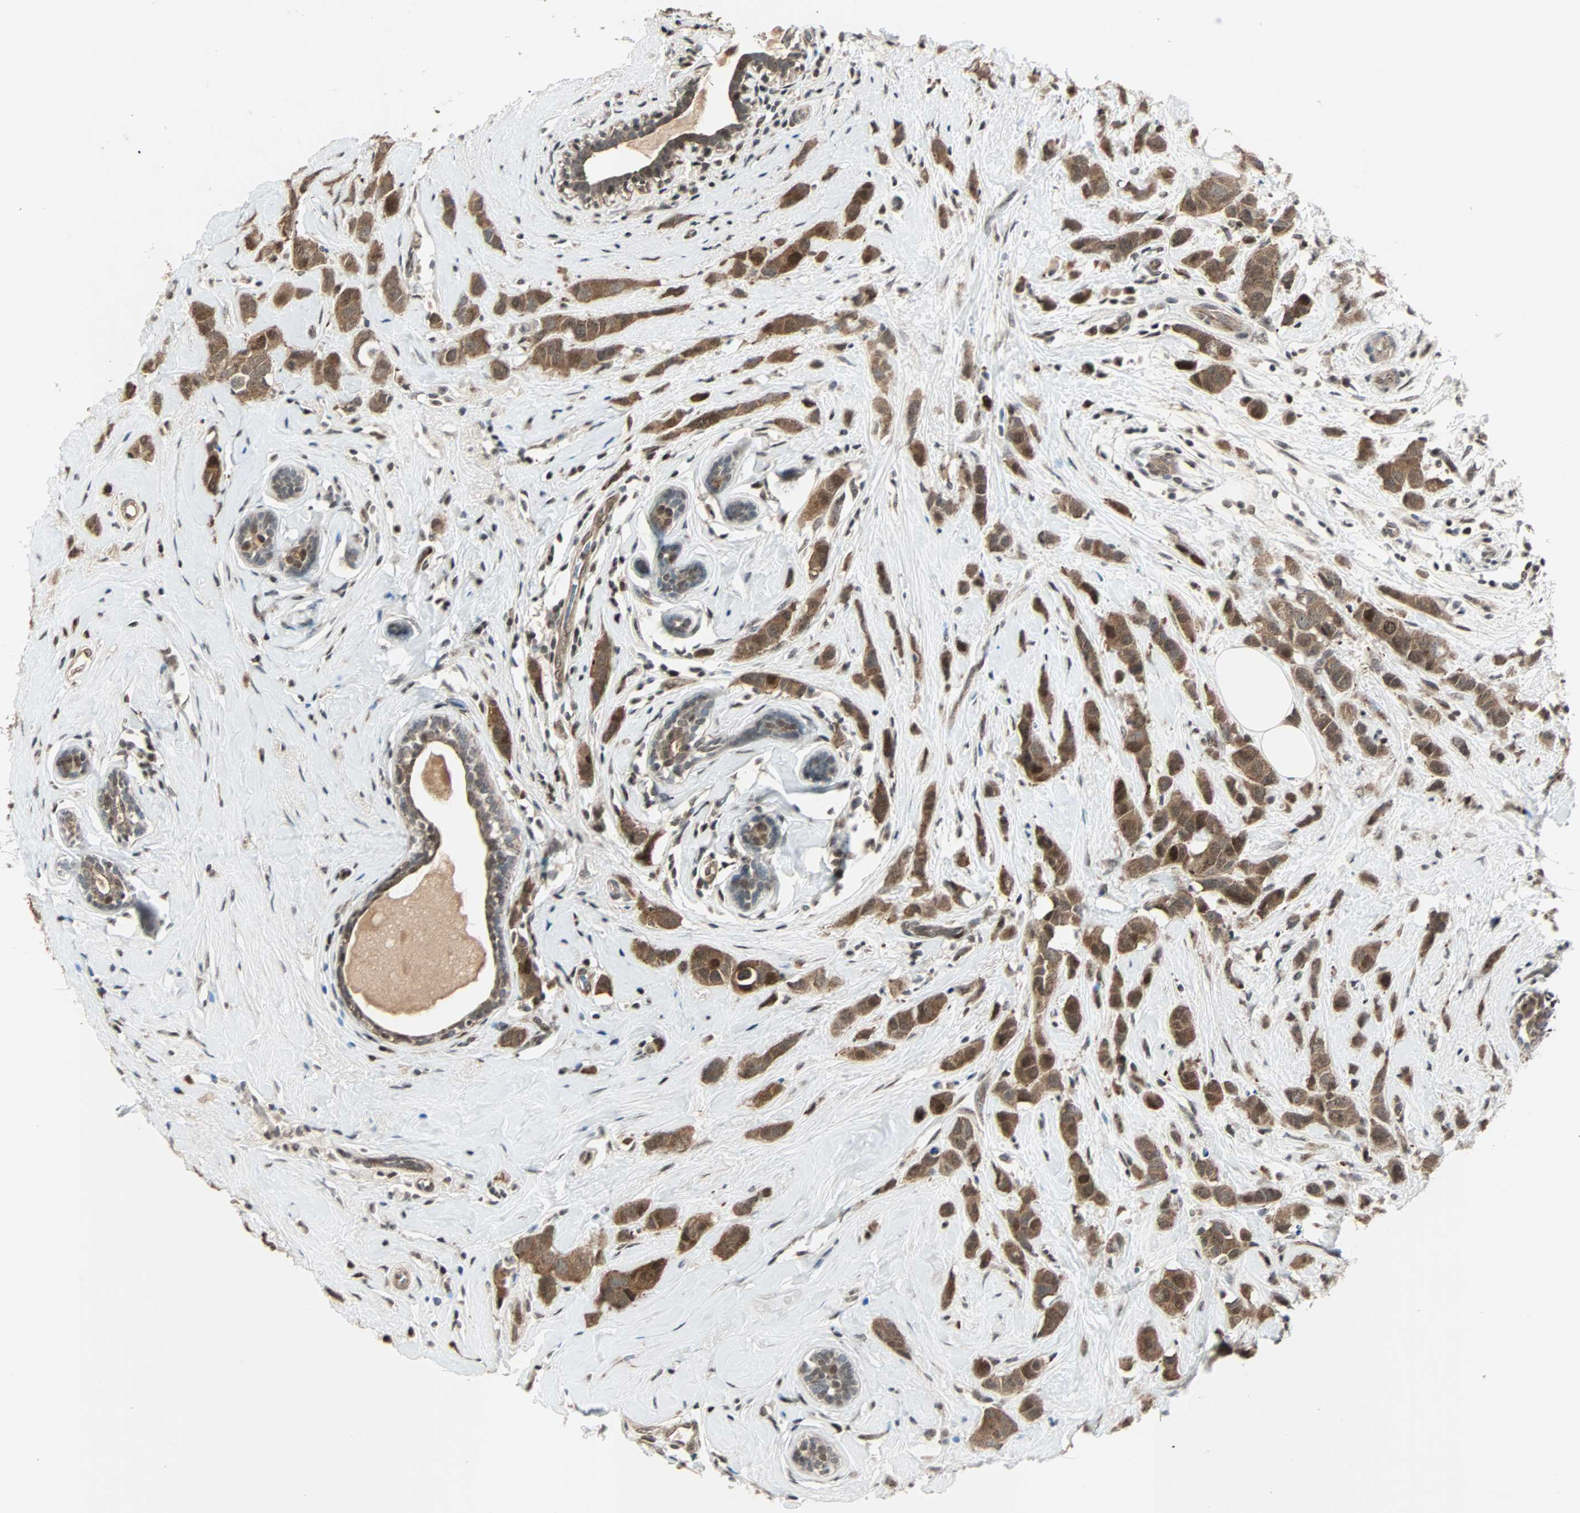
{"staining": {"intensity": "strong", "quantity": ">75%", "location": "cytoplasmic/membranous,nuclear"}, "tissue": "breast cancer", "cell_type": "Tumor cells", "image_type": "cancer", "snomed": [{"axis": "morphology", "description": "Normal tissue, NOS"}, {"axis": "morphology", "description": "Duct carcinoma"}, {"axis": "topography", "description": "Breast"}], "caption": "Immunohistochemical staining of intraductal carcinoma (breast) reveals strong cytoplasmic/membranous and nuclear protein expression in about >75% of tumor cells.", "gene": "CBX4", "patient": {"sex": "female", "age": 50}}